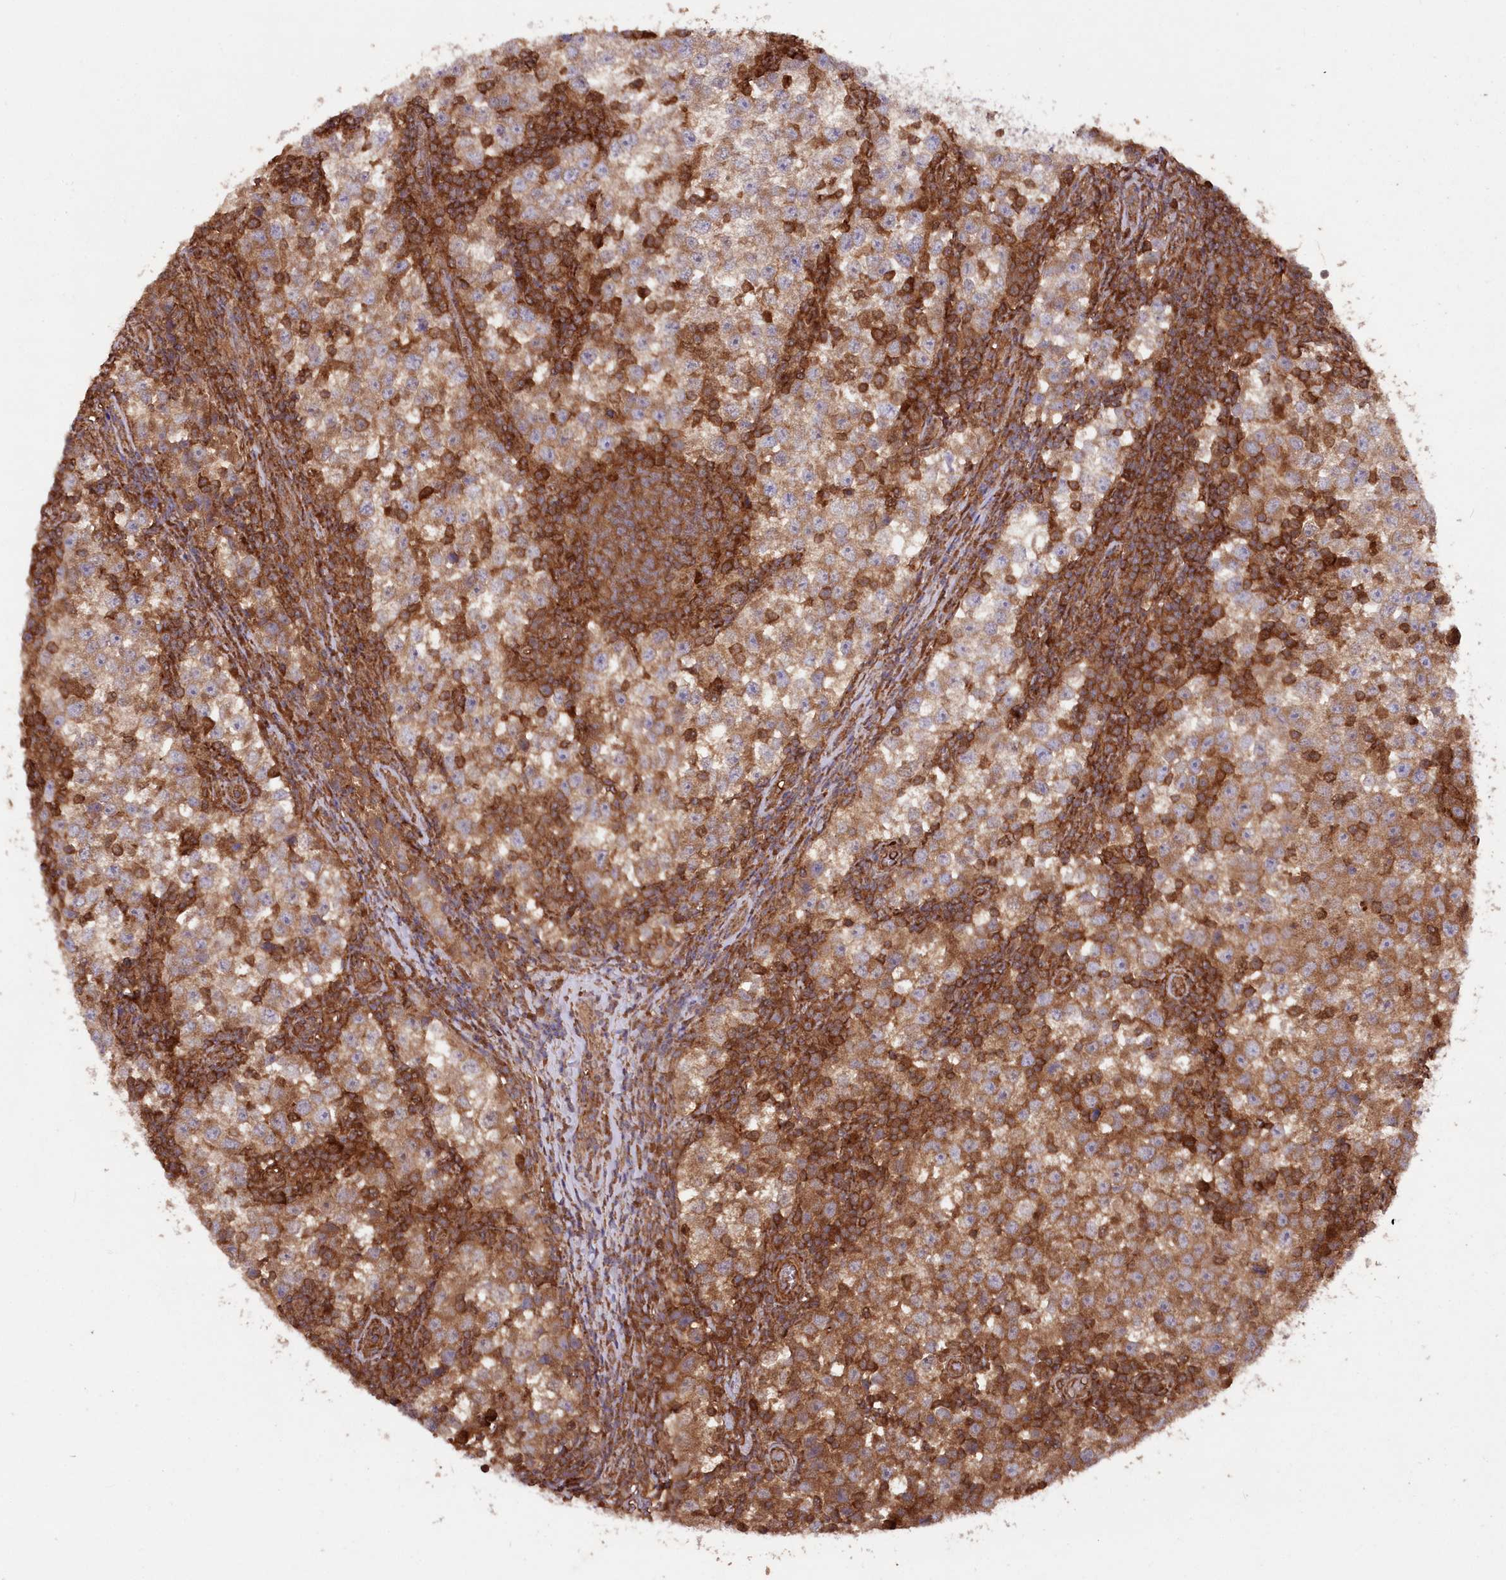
{"staining": {"intensity": "moderate", "quantity": ">75%", "location": "cytoplasmic/membranous"}, "tissue": "testis cancer", "cell_type": "Tumor cells", "image_type": "cancer", "snomed": [{"axis": "morphology", "description": "Seminoma, NOS"}, {"axis": "topography", "description": "Testis"}], "caption": "Human testis cancer (seminoma) stained with a brown dye exhibits moderate cytoplasmic/membranous positive positivity in approximately >75% of tumor cells.", "gene": "LSG1", "patient": {"sex": "male", "age": 65}}